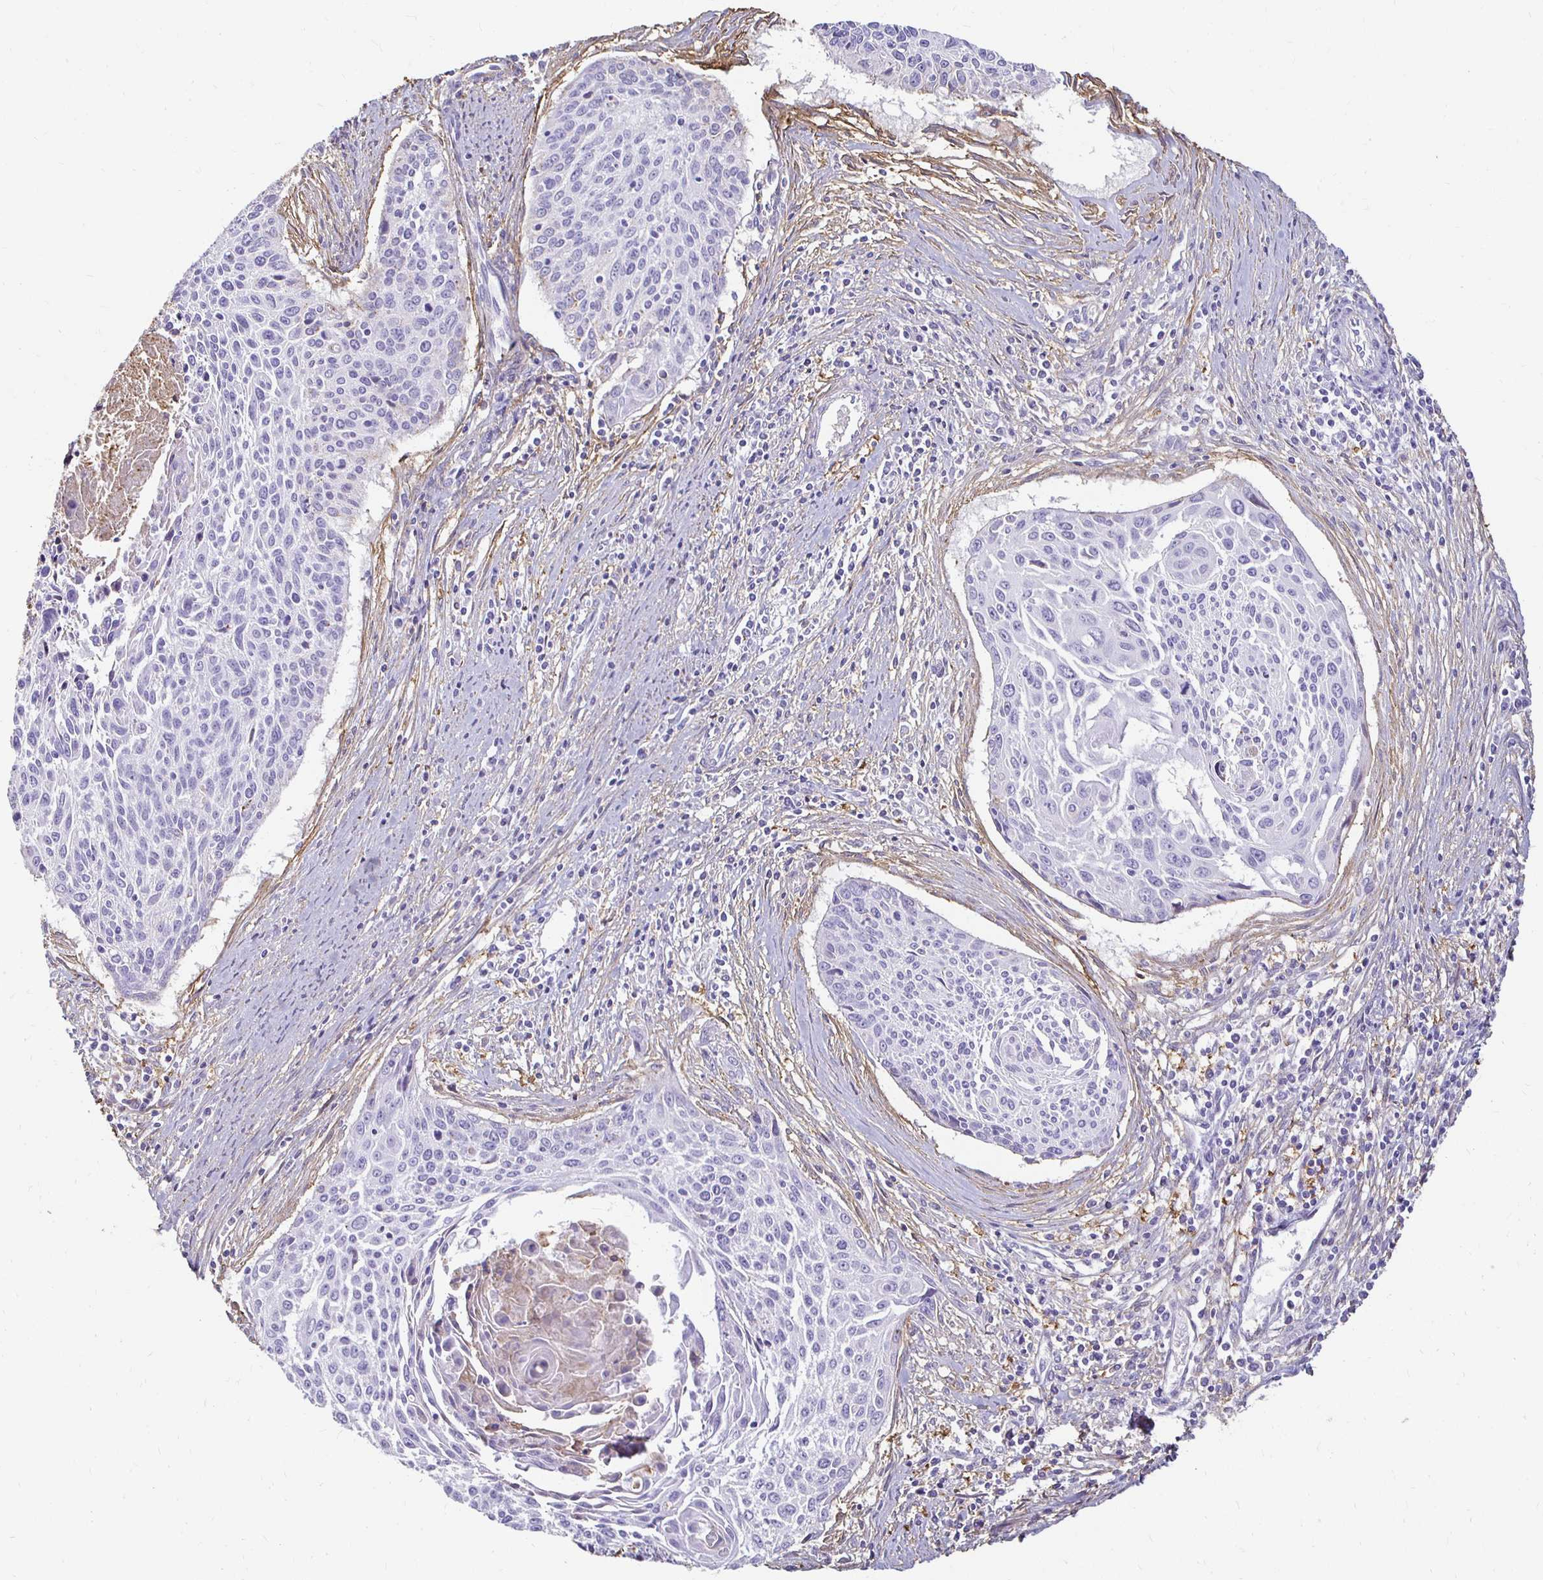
{"staining": {"intensity": "negative", "quantity": "none", "location": "none"}, "tissue": "cervical cancer", "cell_type": "Tumor cells", "image_type": "cancer", "snomed": [{"axis": "morphology", "description": "Squamous cell carcinoma, NOS"}, {"axis": "topography", "description": "Cervix"}], "caption": "IHC of squamous cell carcinoma (cervical) exhibits no staining in tumor cells.", "gene": "TAS1R3", "patient": {"sex": "female", "age": 55}}